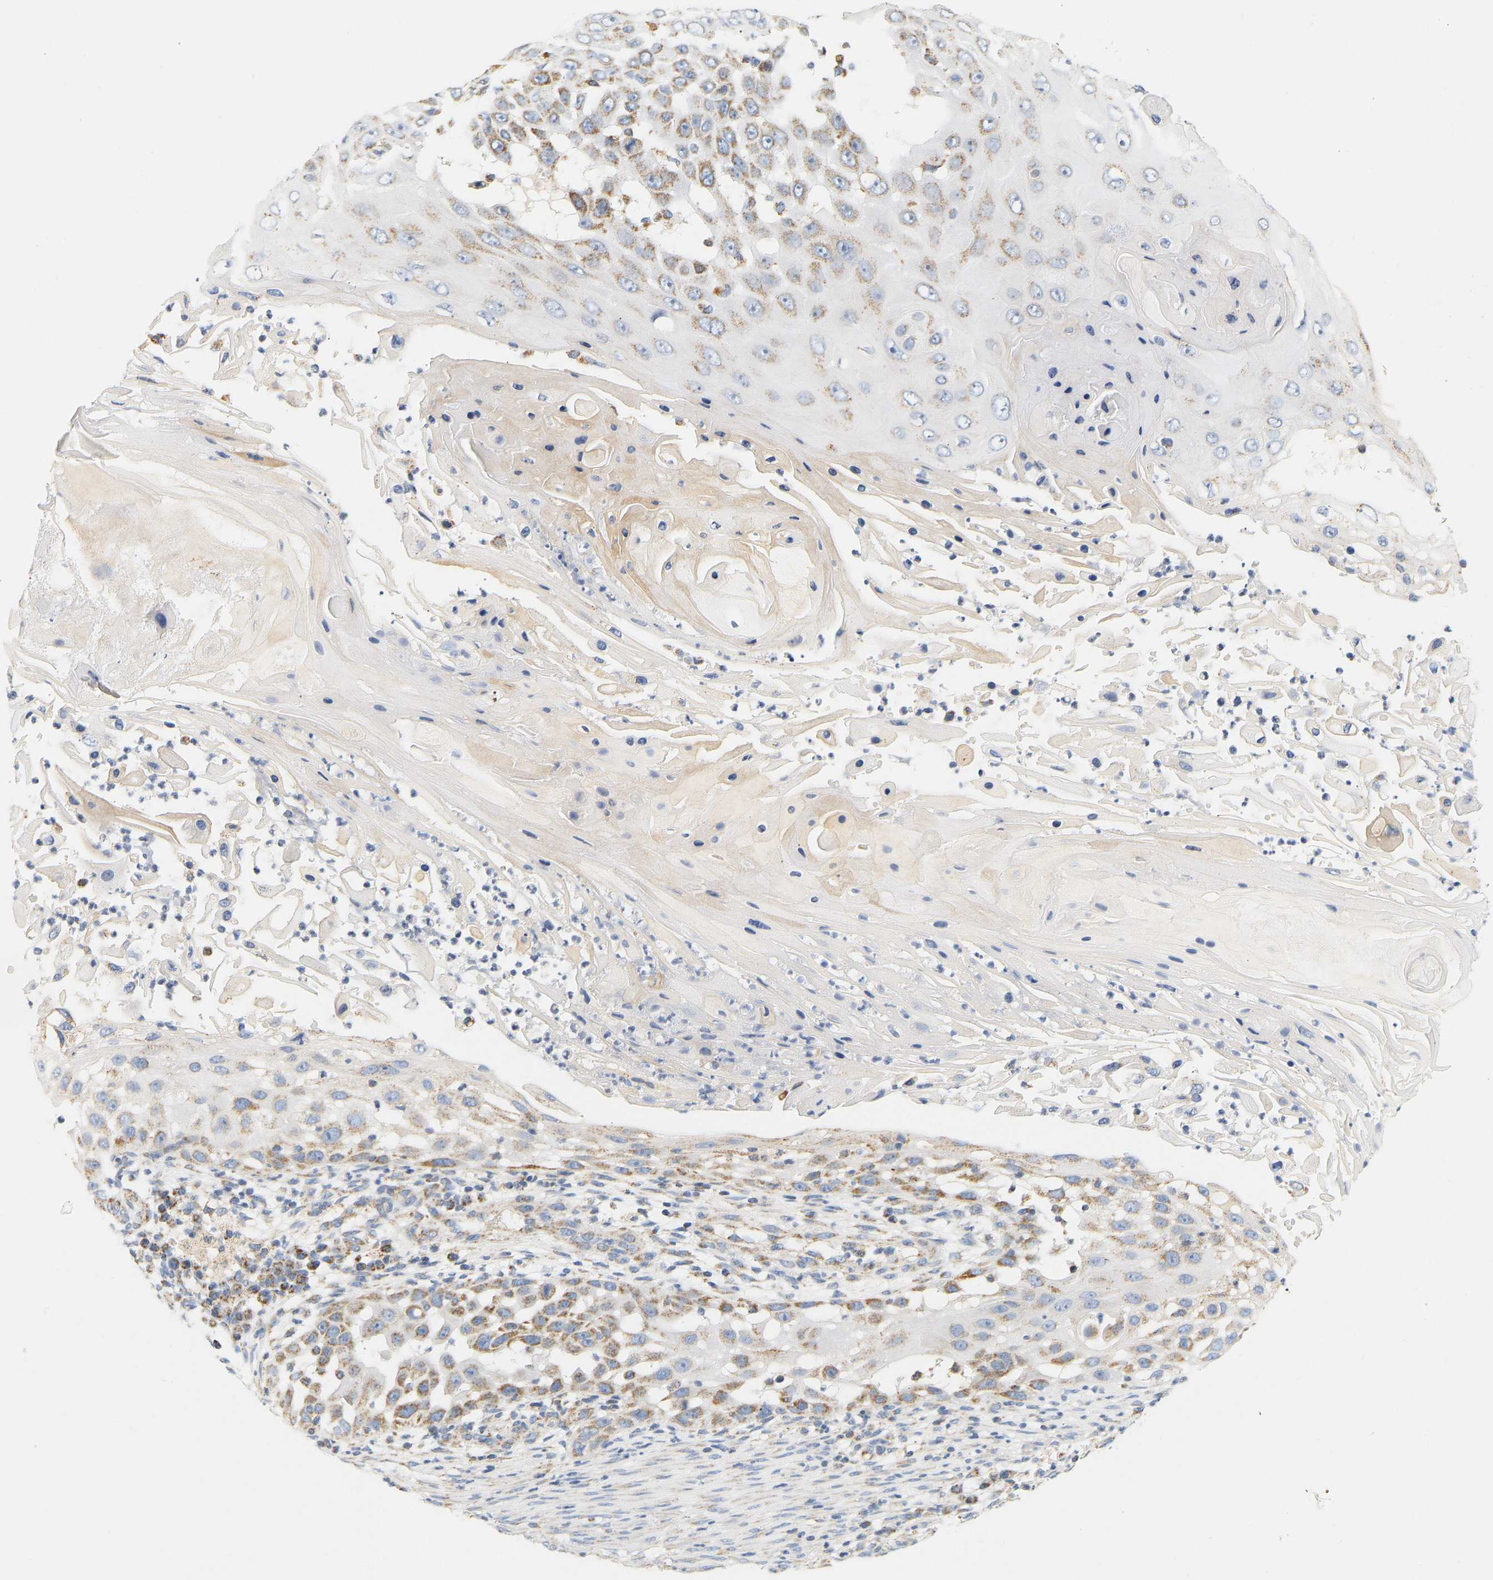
{"staining": {"intensity": "moderate", "quantity": "25%-75%", "location": "cytoplasmic/membranous"}, "tissue": "skin cancer", "cell_type": "Tumor cells", "image_type": "cancer", "snomed": [{"axis": "morphology", "description": "Squamous cell carcinoma, NOS"}, {"axis": "topography", "description": "Skin"}], "caption": "Tumor cells exhibit medium levels of moderate cytoplasmic/membranous positivity in about 25%-75% of cells in human skin cancer (squamous cell carcinoma).", "gene": "GRPEL2", "patient": {"sex": "female", "age": 44}}